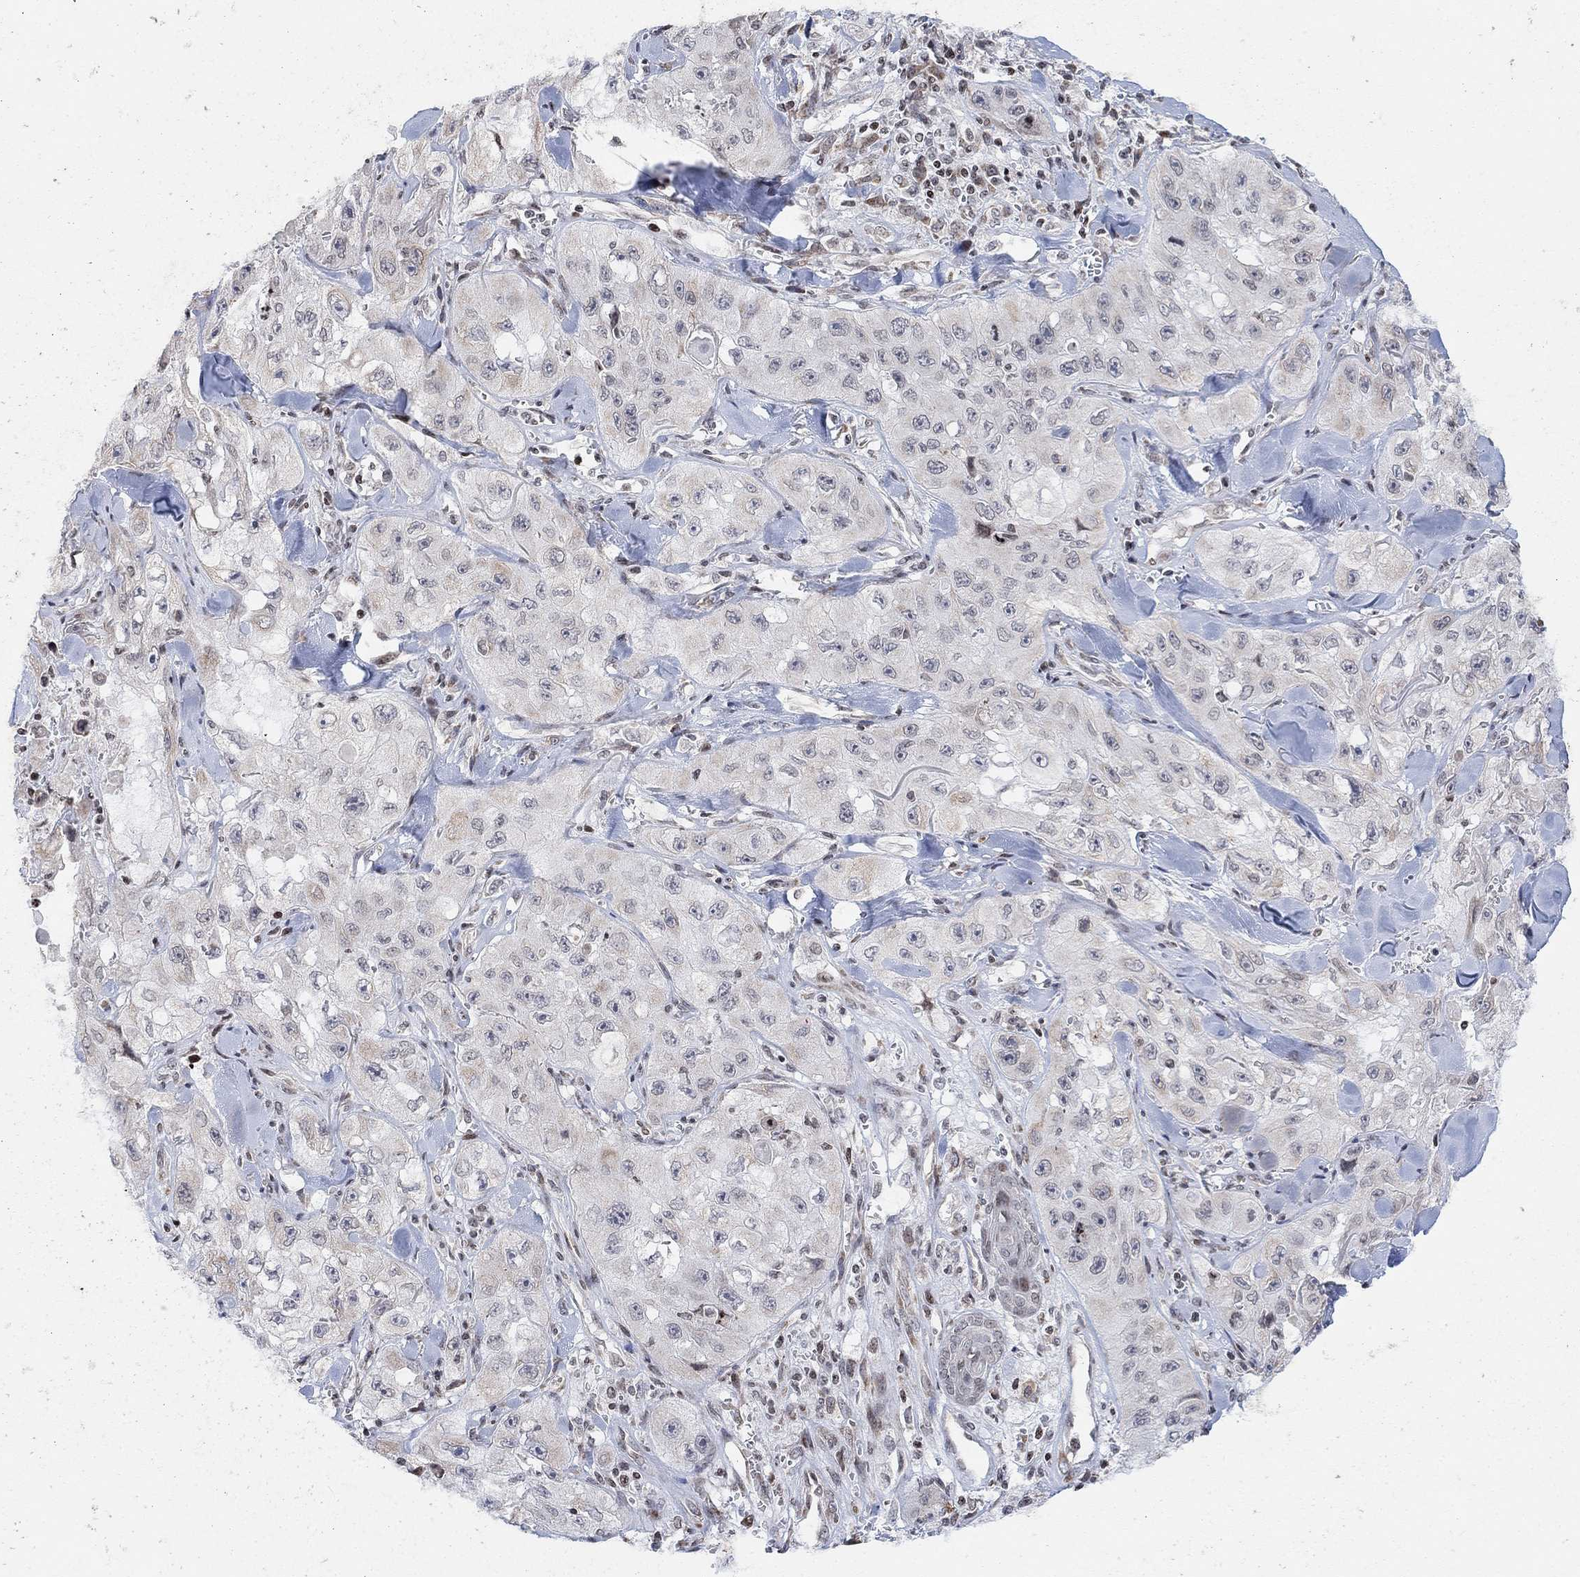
{"staining": {"intensity": "weak", "quantity": "<25%", "location": "cytoplasmic/membranous"}, "tissue": "skin cancer", "cell_type": "Tumor cells", "image_type": "cancer", "snomed": [{"axis": "morphology", "description": "Squamous cell carcinoma, NOS"}, {"axis": "topography", "description": "Skin"}, {"axis": "topography", "description": "Subcutis"}], "caption": "Protein analysis of squamous cell carcinoma (skin) demonstrates no significant staining in tumor cells.", "gene": "ABHD14A", "patient": {"sex": "male", "age": 73}}